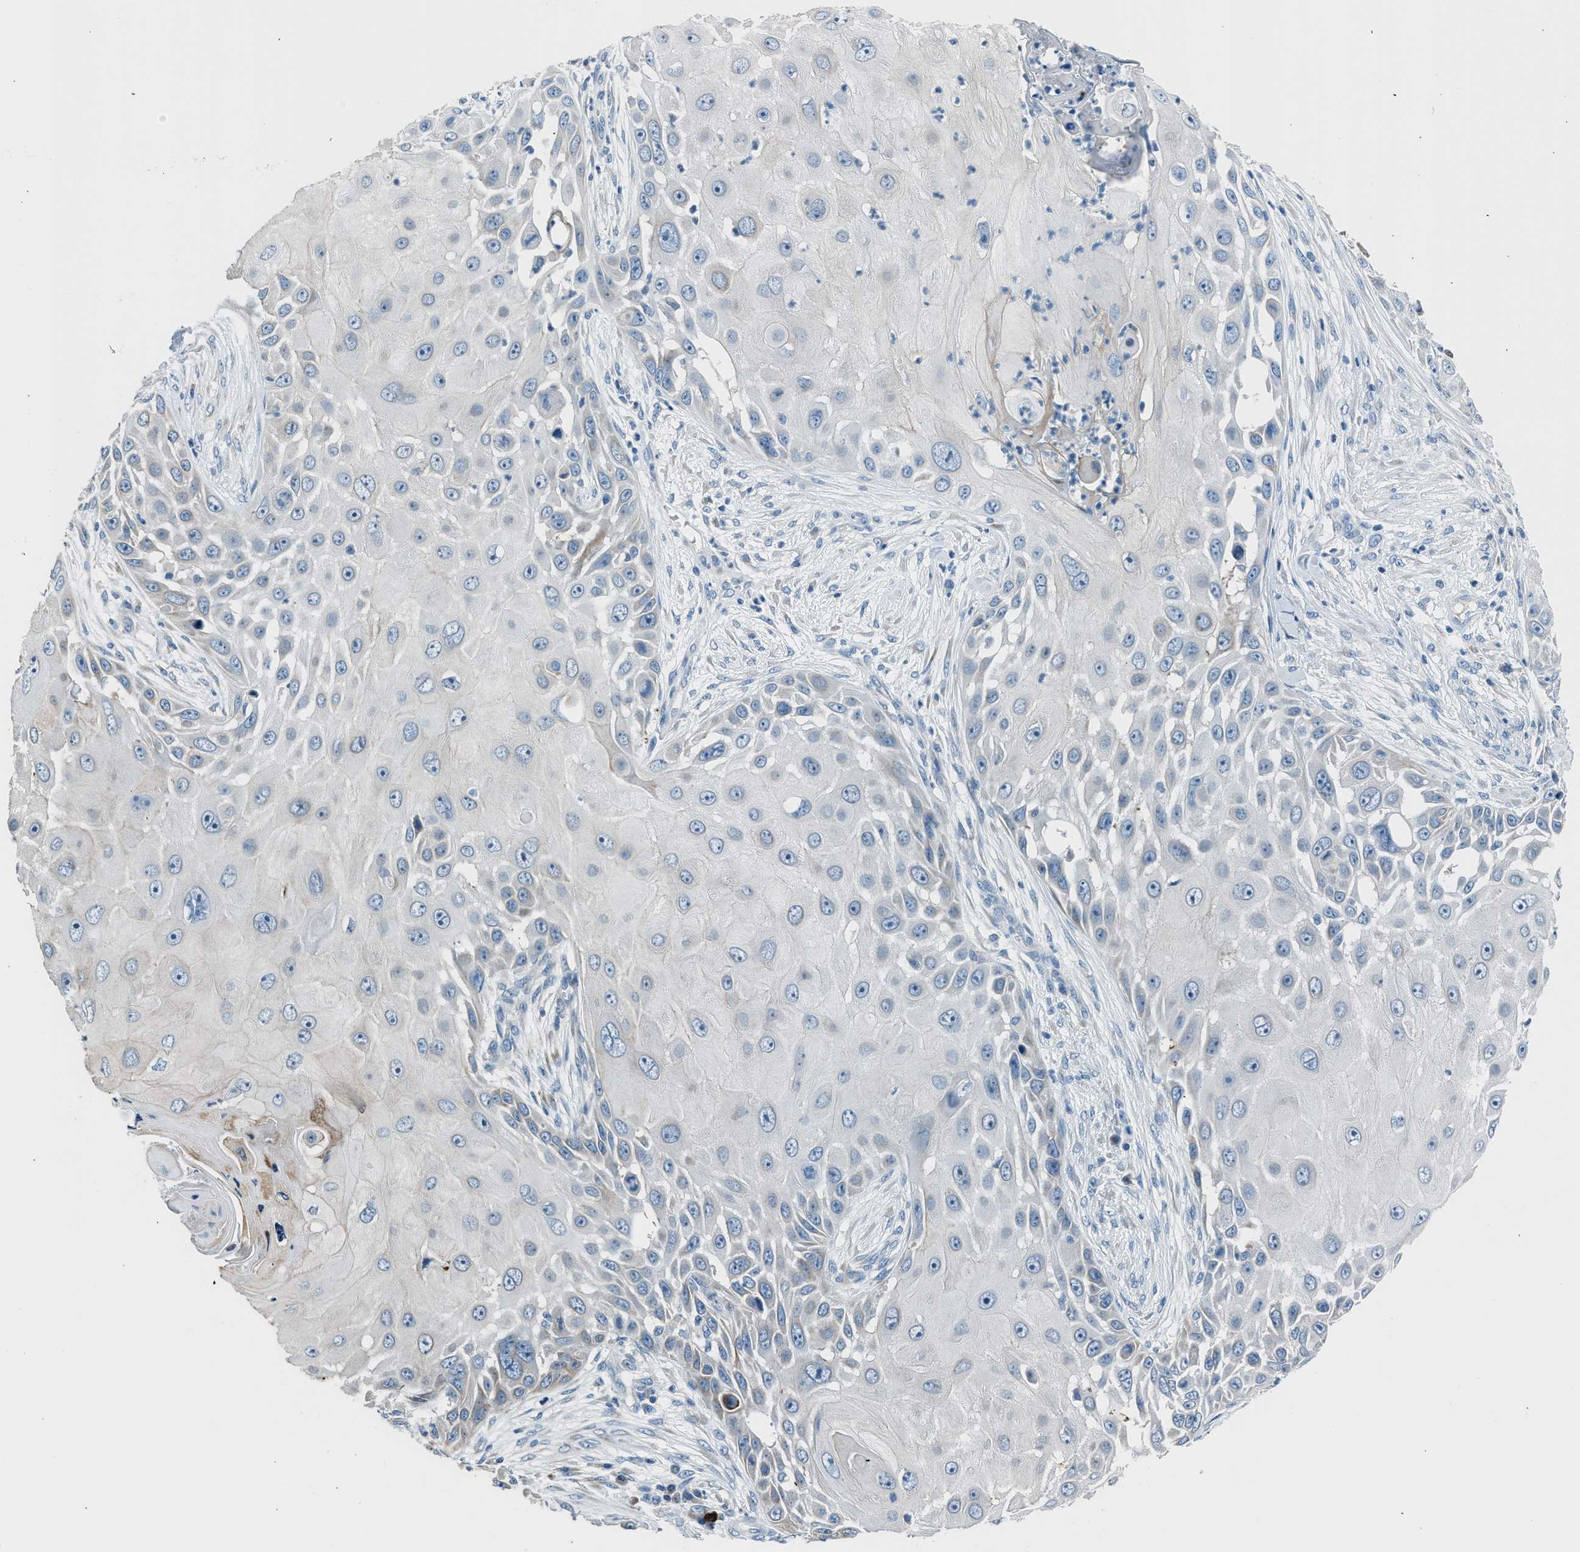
{"staining": {"intensity": "negative", "quantity": "none", "location": "none"}, "tissue": "skin cancer", "cell_type": "Tumor cells", "image_type": "cancer", "snomed": [{"axis": "morphology", "description": "Squamous cell carcinoma, NOS"}, {"axis": "topography", "description": "Skin"}], "caption": "This is an immunohistochemistry histopathology image of human skin cancer (squamous cell carcinoma). There is no positivity in tumor cells.", "gene": "RNF41", "patient": {"sex": "female", "age": 44}}